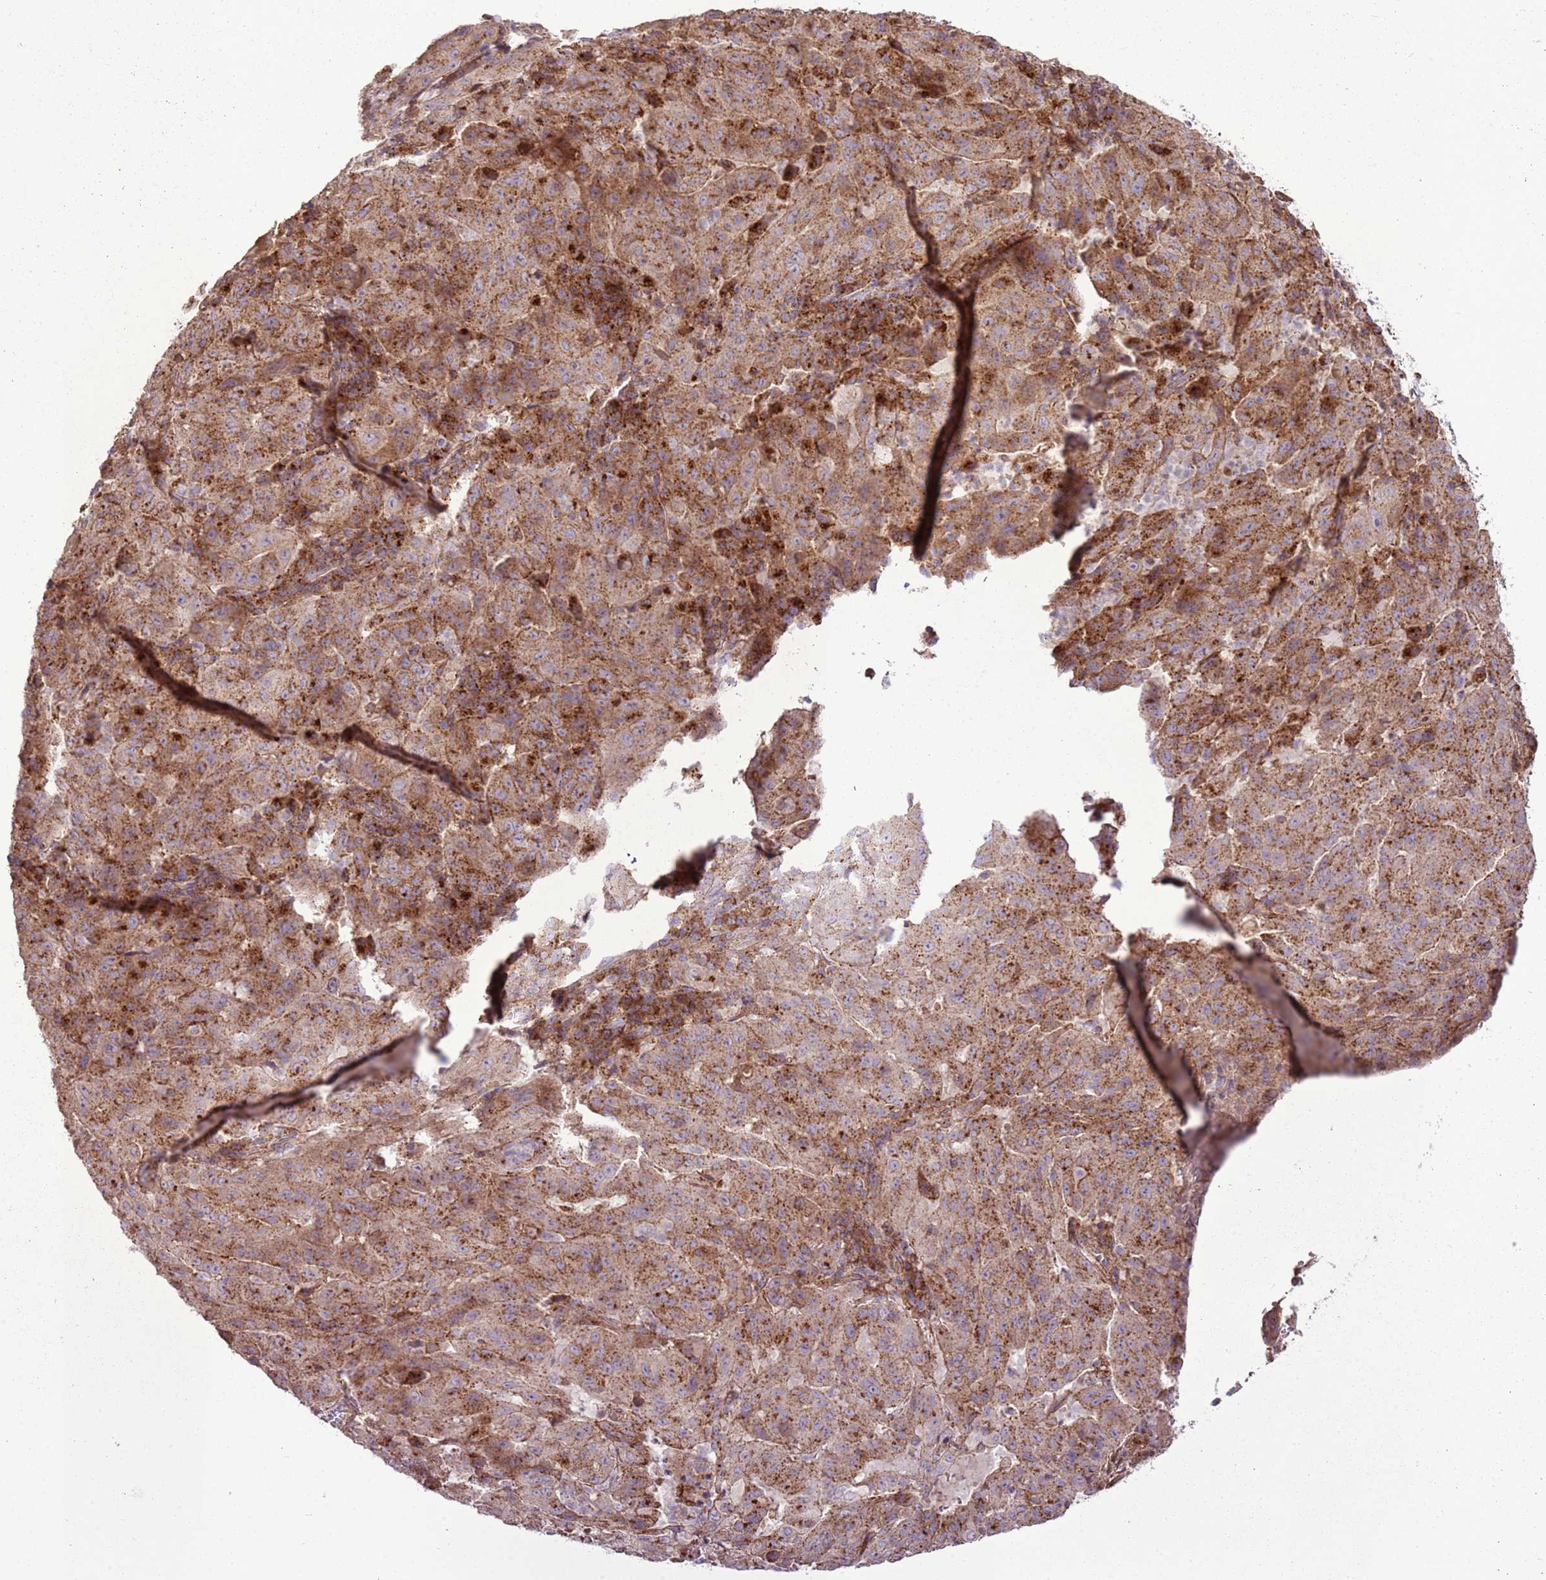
{"staining": {"intensity": "strong", "quantity": ">75%", "location": "cytoplasmic/membranous"}, "tissue": "pancreatic cancer", "cell_type": "Tumor cells", "image_type": "cancer", "snomed": [{"axis": "morphology", "description": "Adenocarcinoma, NOS"}, {"axis": "topography", "description": "Pancreas"}], "caption": "Human pancreatic cancer stained with a protein marker shows strong staining in tumor cells.", "gene": "ANKRD24", "patient": {"sex": "male", "age": 63}}